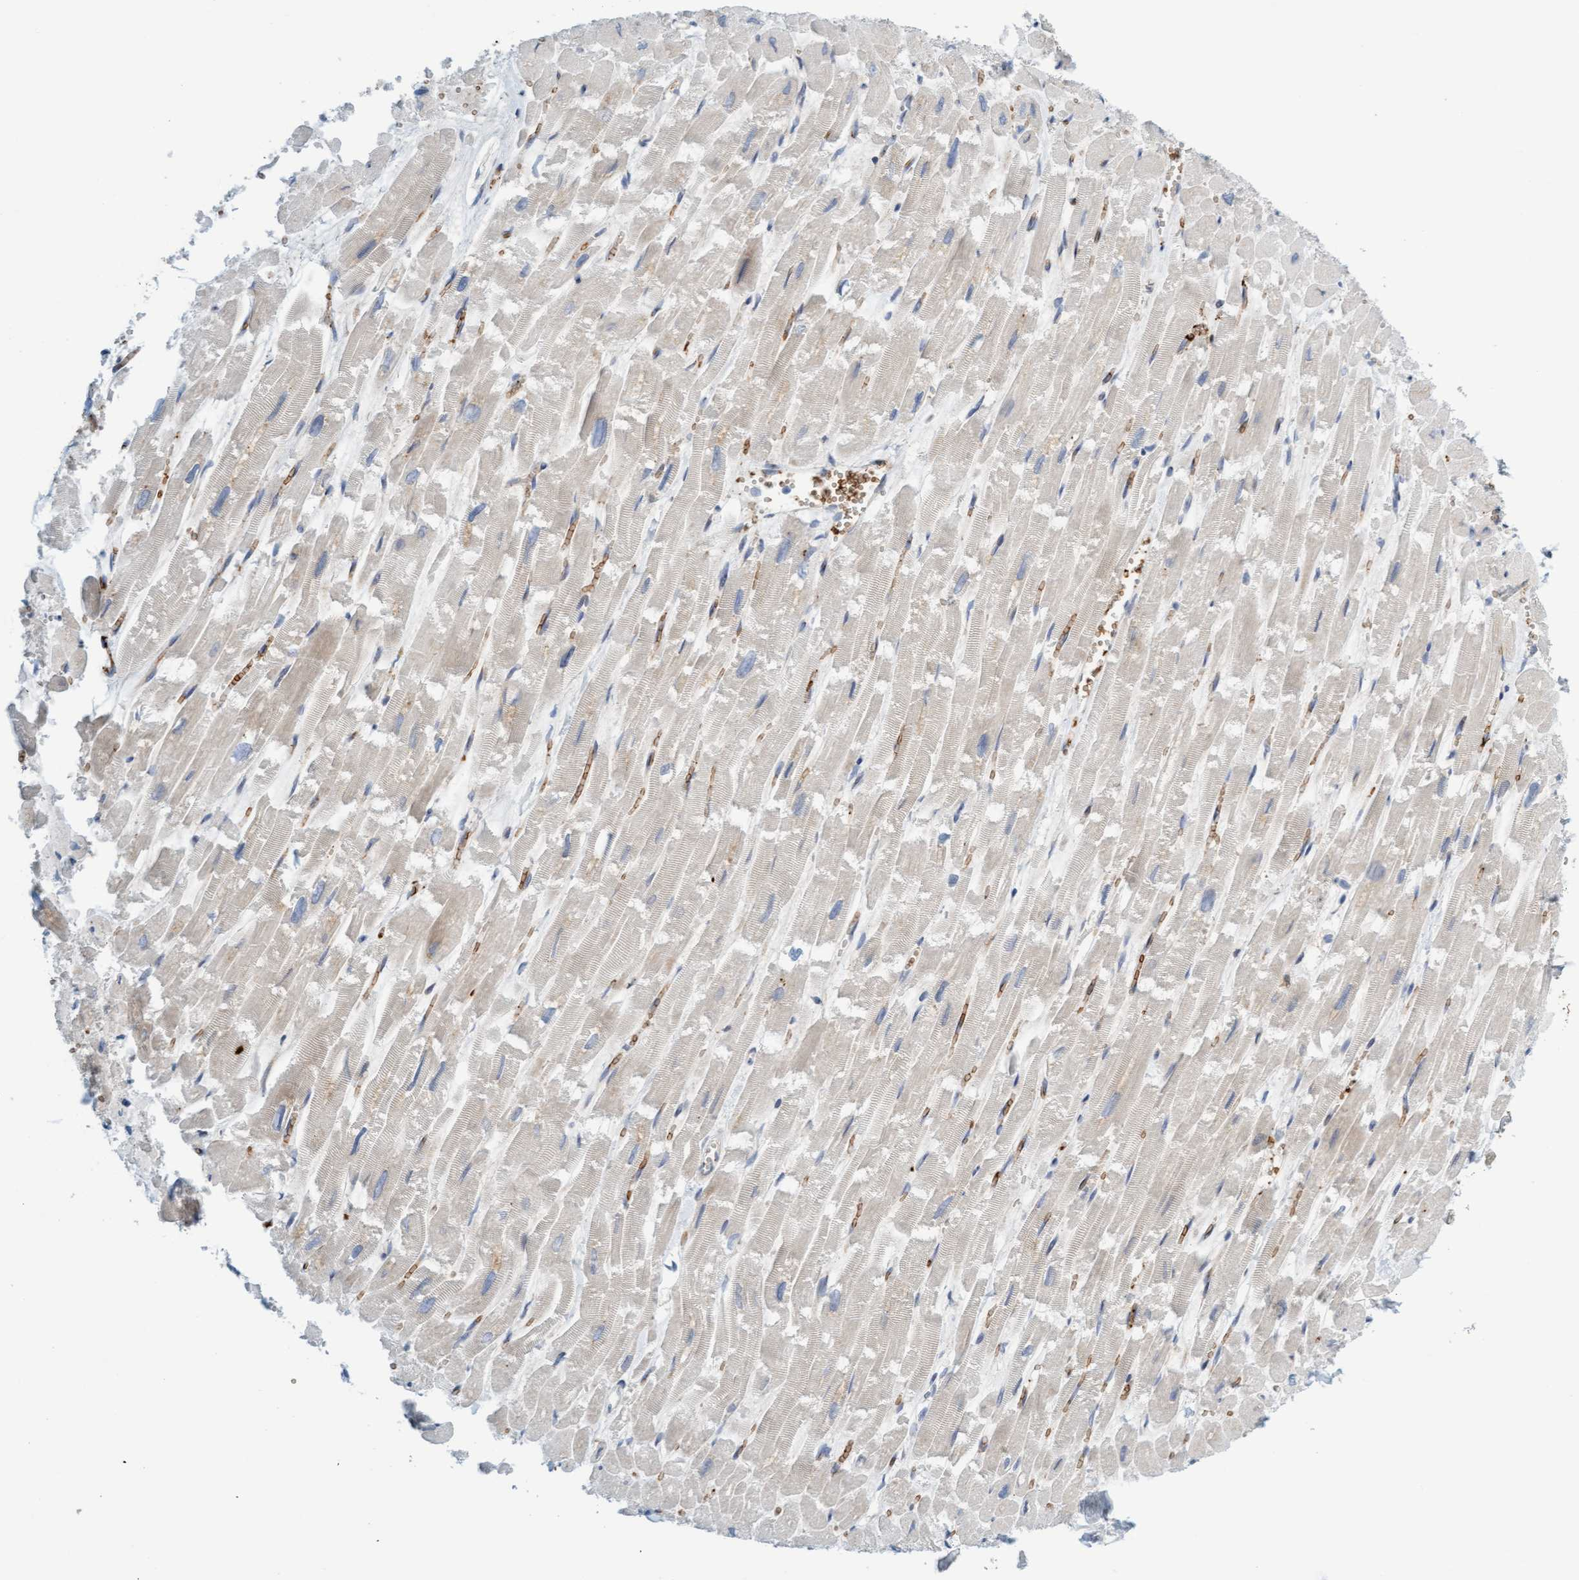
{"staining": {"intensity": "weak", "quantity": "25%-75%", "location": "cytoplasmic/membranous"}, "tissue": "heart muscle", "cell_type": "Cardiomyocytes", "image_type": "normal", "snomed": [{"axis": "morphology", "description": "Normal tissue, NOS"}, {"axis": "topography", "description": "Heart"}], "caption": "A low amount of weak cytoplasmic/membranous staining is seen in approximately 25%-75% of cardiomyocytes in normal heart muscle. The staining was performed using DAB (3,3'-diaminobenzidine) to visualize the protein expression in brown, while the nuclei were stained in blue with hematoxylin (Magnification: 20x).", "gene": "EIF4EBP1", "patient": {"sex": "male", "age": 54}}